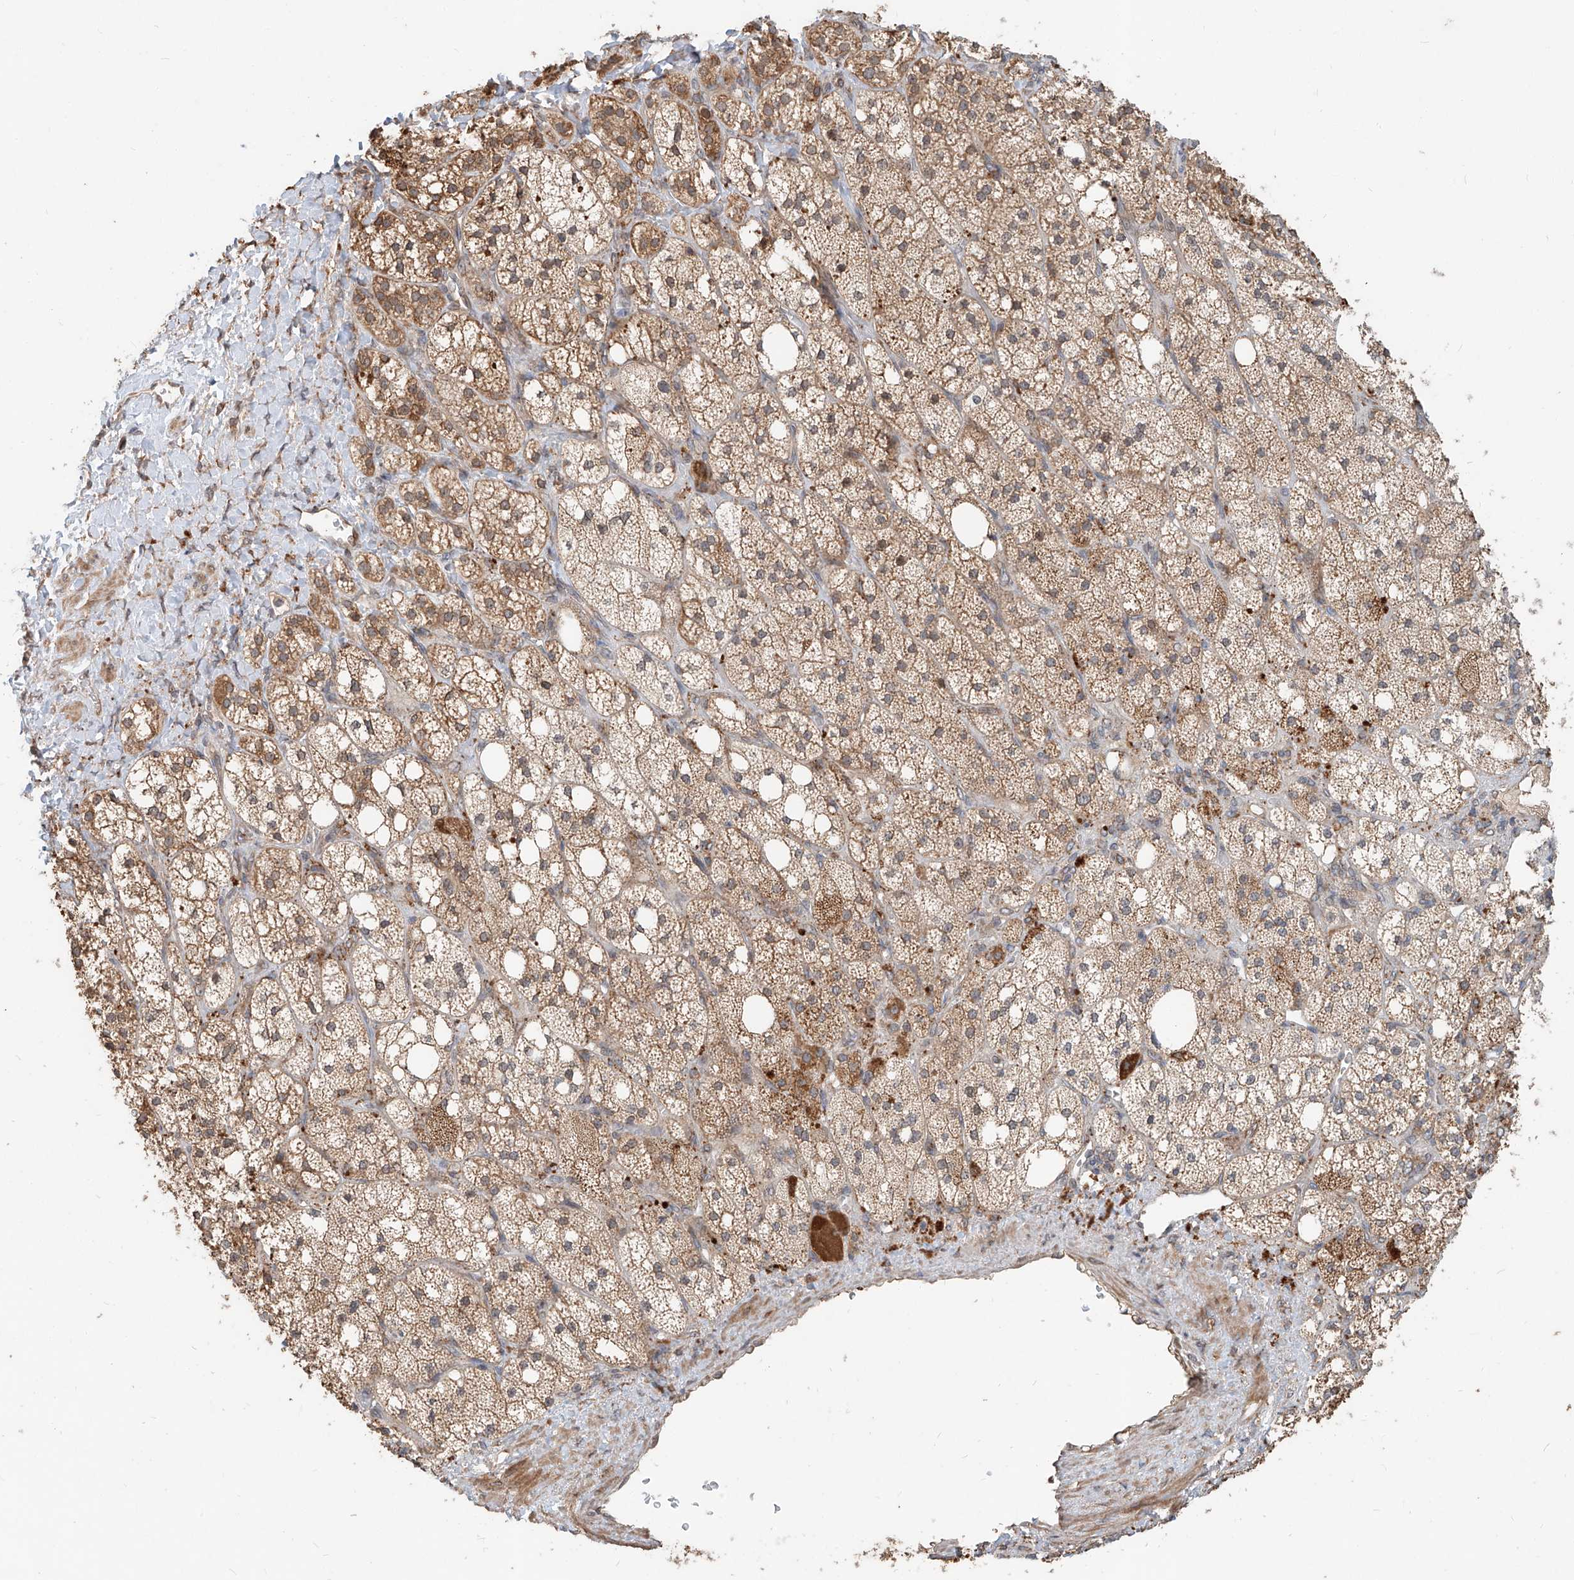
{"staining": {"intensity": "moderate", "quantity": ">75%", "location": "cytoplasmic/membranous"}, "tissue": "adrenal gland", "cell_type": "Glandular cells", "image_type": "normal", "snomed": [{"axis": "morphology", "description": "Normal tissue, NOS"}, {"axis": "topography", "description": "Adrenal gland"}], "caption": "IHC staining of unremarkable adrenal gland, which exhibits medium levels of moderate cytoplasmic/membranous expression in about >75% of glandular cells indicating moderate cytoplasmic/membranous protein staining. The staining was performed using DAB (brown) for protein detection and nuclei were counterstained in hematoxylin (blue).", "gene": "STX19", "patient": {"sex": "male", "age": 61}}